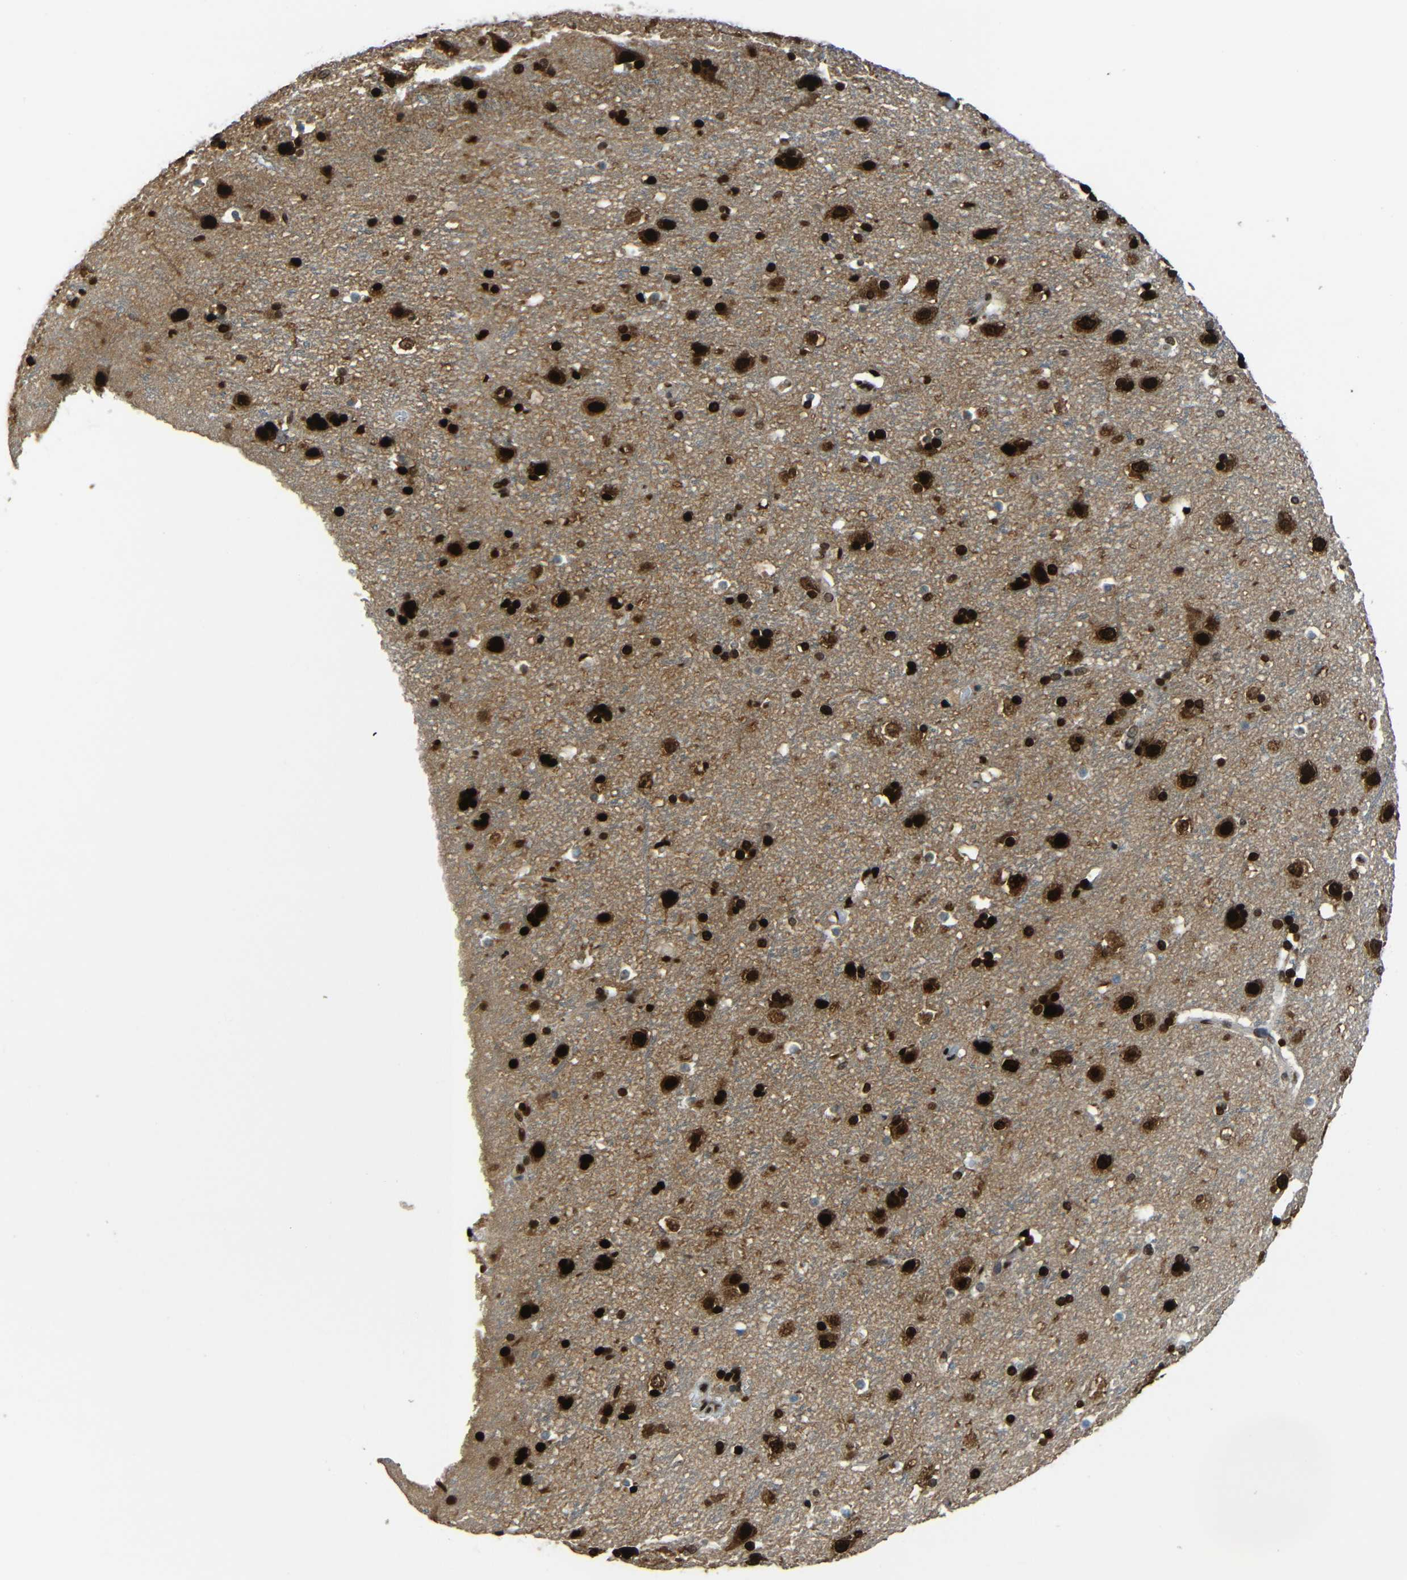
{"staining": {"intensity": "moderate", "quantity": "25%-75%", "location": "cytoplasmic/membranous,nuclear"}, "tissue": "cerebral cortex", "cell_type": "Endothelial cells", "image_type": "normal", "snomed": [{"axis": "morphology", "description": "Normal tissue, NOS"}, {"axis": "topography", "description": "Cerebral cortex"}], "caption": "Protein analysis of benign cerebral cortex reveals moderate cytoplasmic/membranous,nuclear expression in approximately 25%-75% of endothelial cells. Nuclei are stained in blue.", "gene": "PSIP1", "patient": {"sex": "male", "age": 45}}